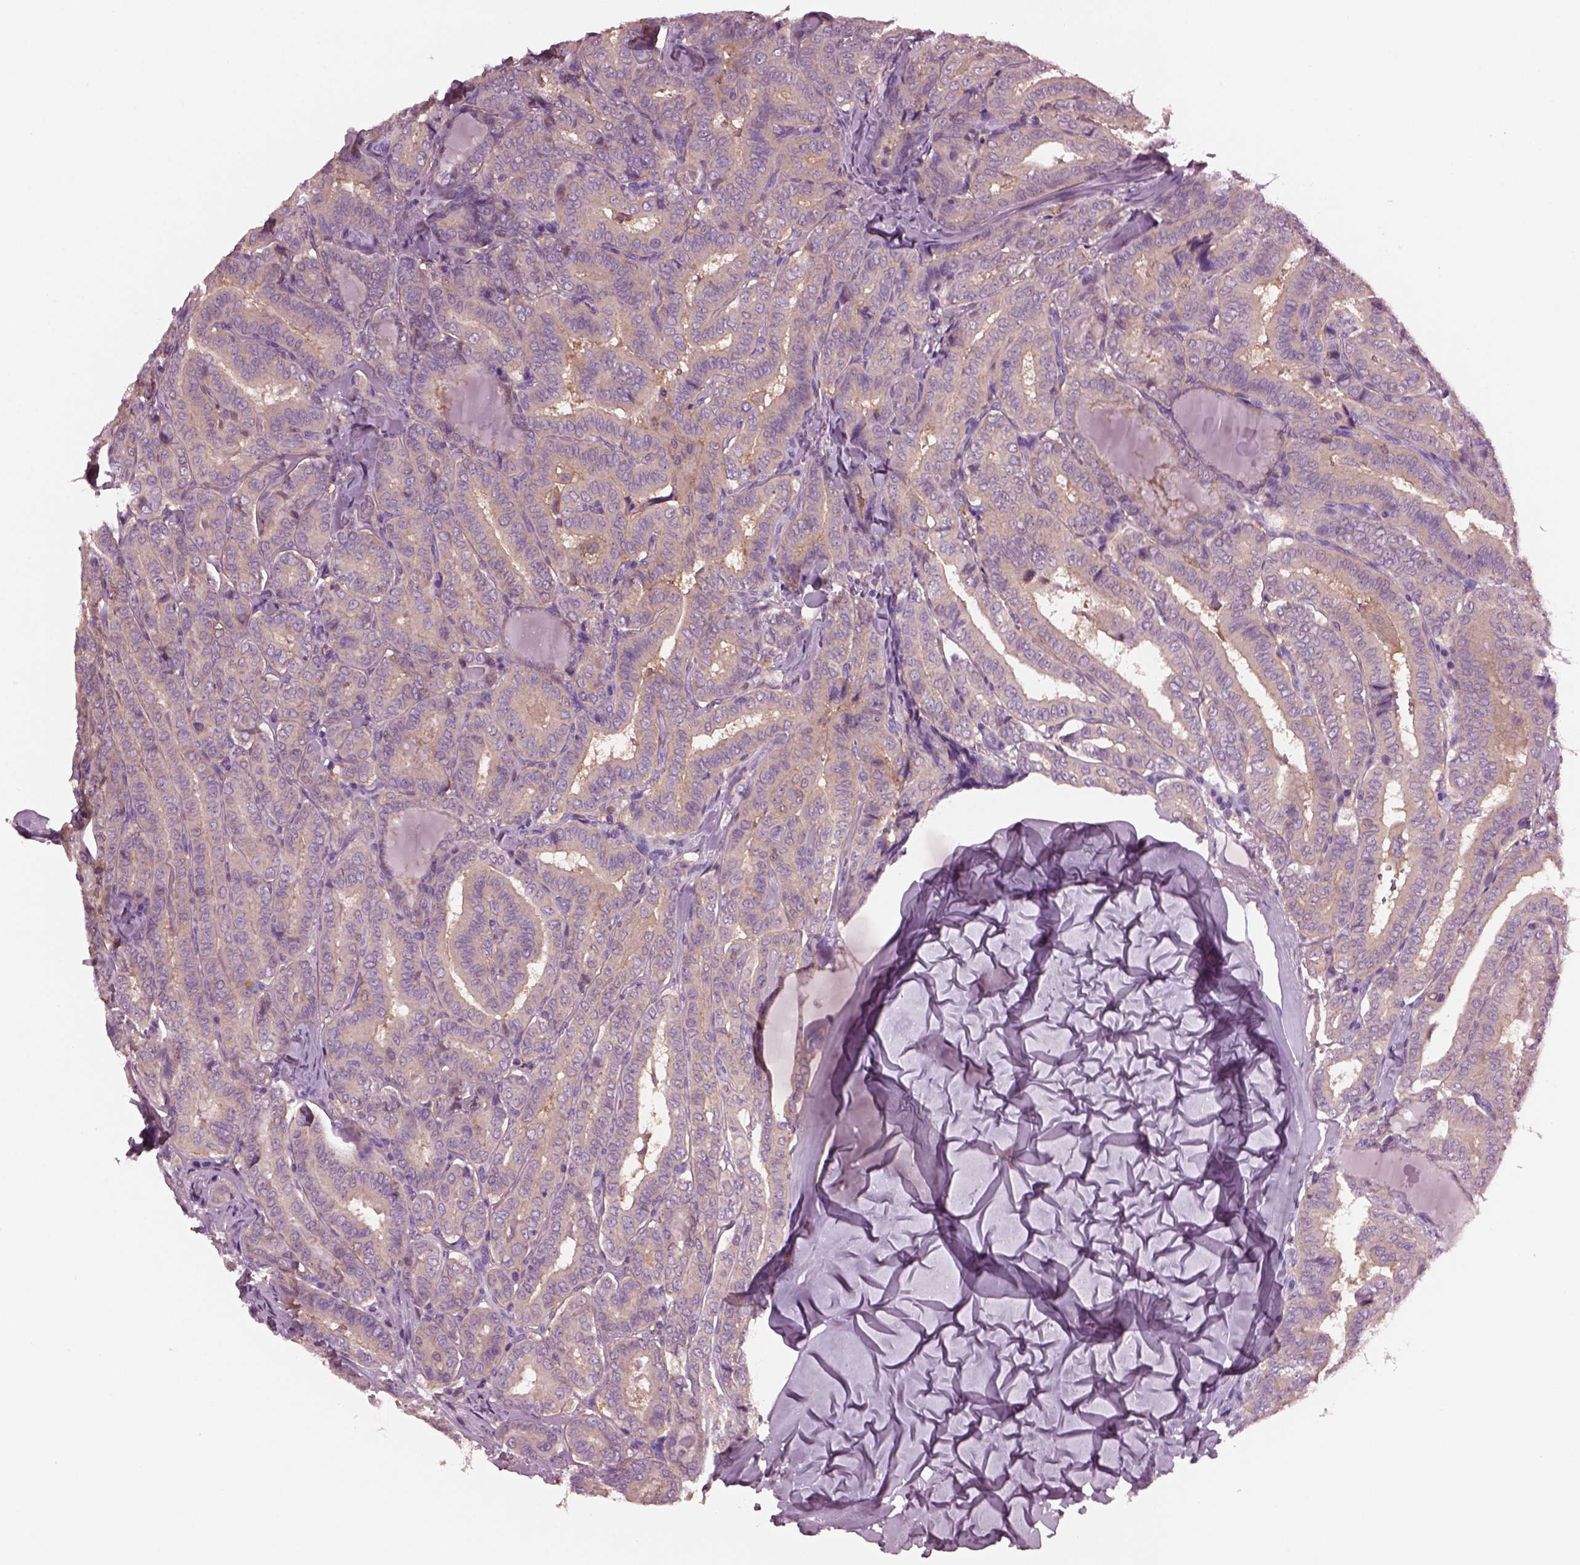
{"staining": {"intensity": "weak", "quantity": ">75%", "location": "cytoplasmic/membranous"}, "tissue": "thyroid cancer", "cell_type": "Tumor cells", "image_type": "cancer", "snomed": [{"axis": "morphology", "description": "Papillary adenocarcinoma, NOS"}, {"axis": "morphology", "description": "Papillary adenoma metastatic"}, {"axis": "topography", "description": "Thyroid gland"}], "caption": "DAB (3,3'-diaminobenzidine) immunohistochemical staining of human thyroid cancer (papillary adenoma metastatic) shows weak cytoplasmic/membranous protein staining in approximately >75% of tumor cells.", "gene": "SHTN1", "patient": {"sex": "female", "age": 50}}